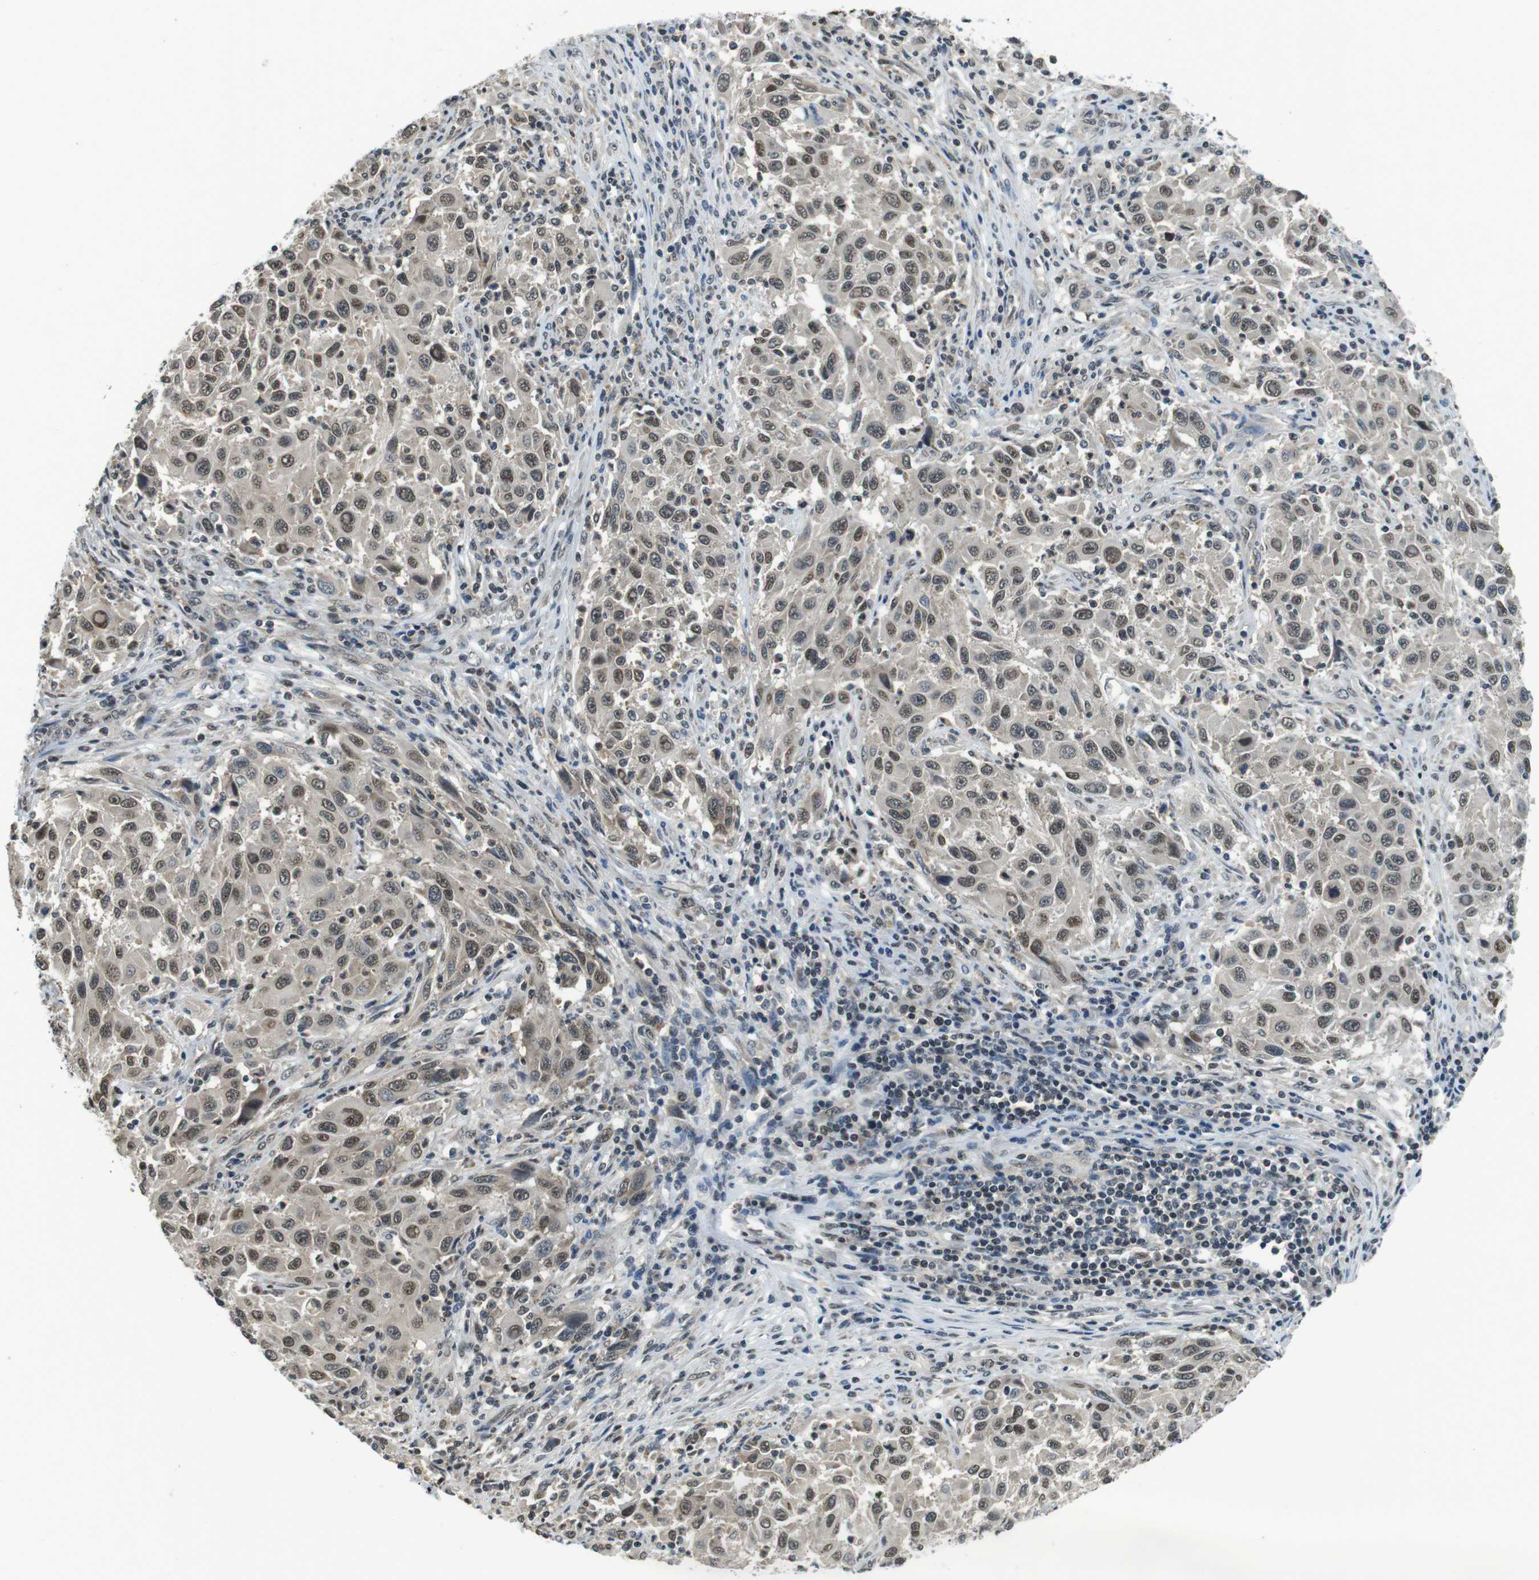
{"staining": {"intensity": "weak", "quantity": ">75%", "location": "cytoplasmic/membranous,nuclear"}, "tissue": "melanoma", "cell_type": "Tumor cells", "image_type": "cancer", "snomed": [{"axis": "morphology", "description": "Malignant melanoma, Metastatic site"}, {"axis": "topography", "description": "Lymph node"}], "caption": "The immunohistochemical stain highlights weak cytoplasmic/membranous and nuclear staining in tumor cells of melanoma tissue.", "gene": "NEK4", "patient": {"sex": "male", "age": 61}}